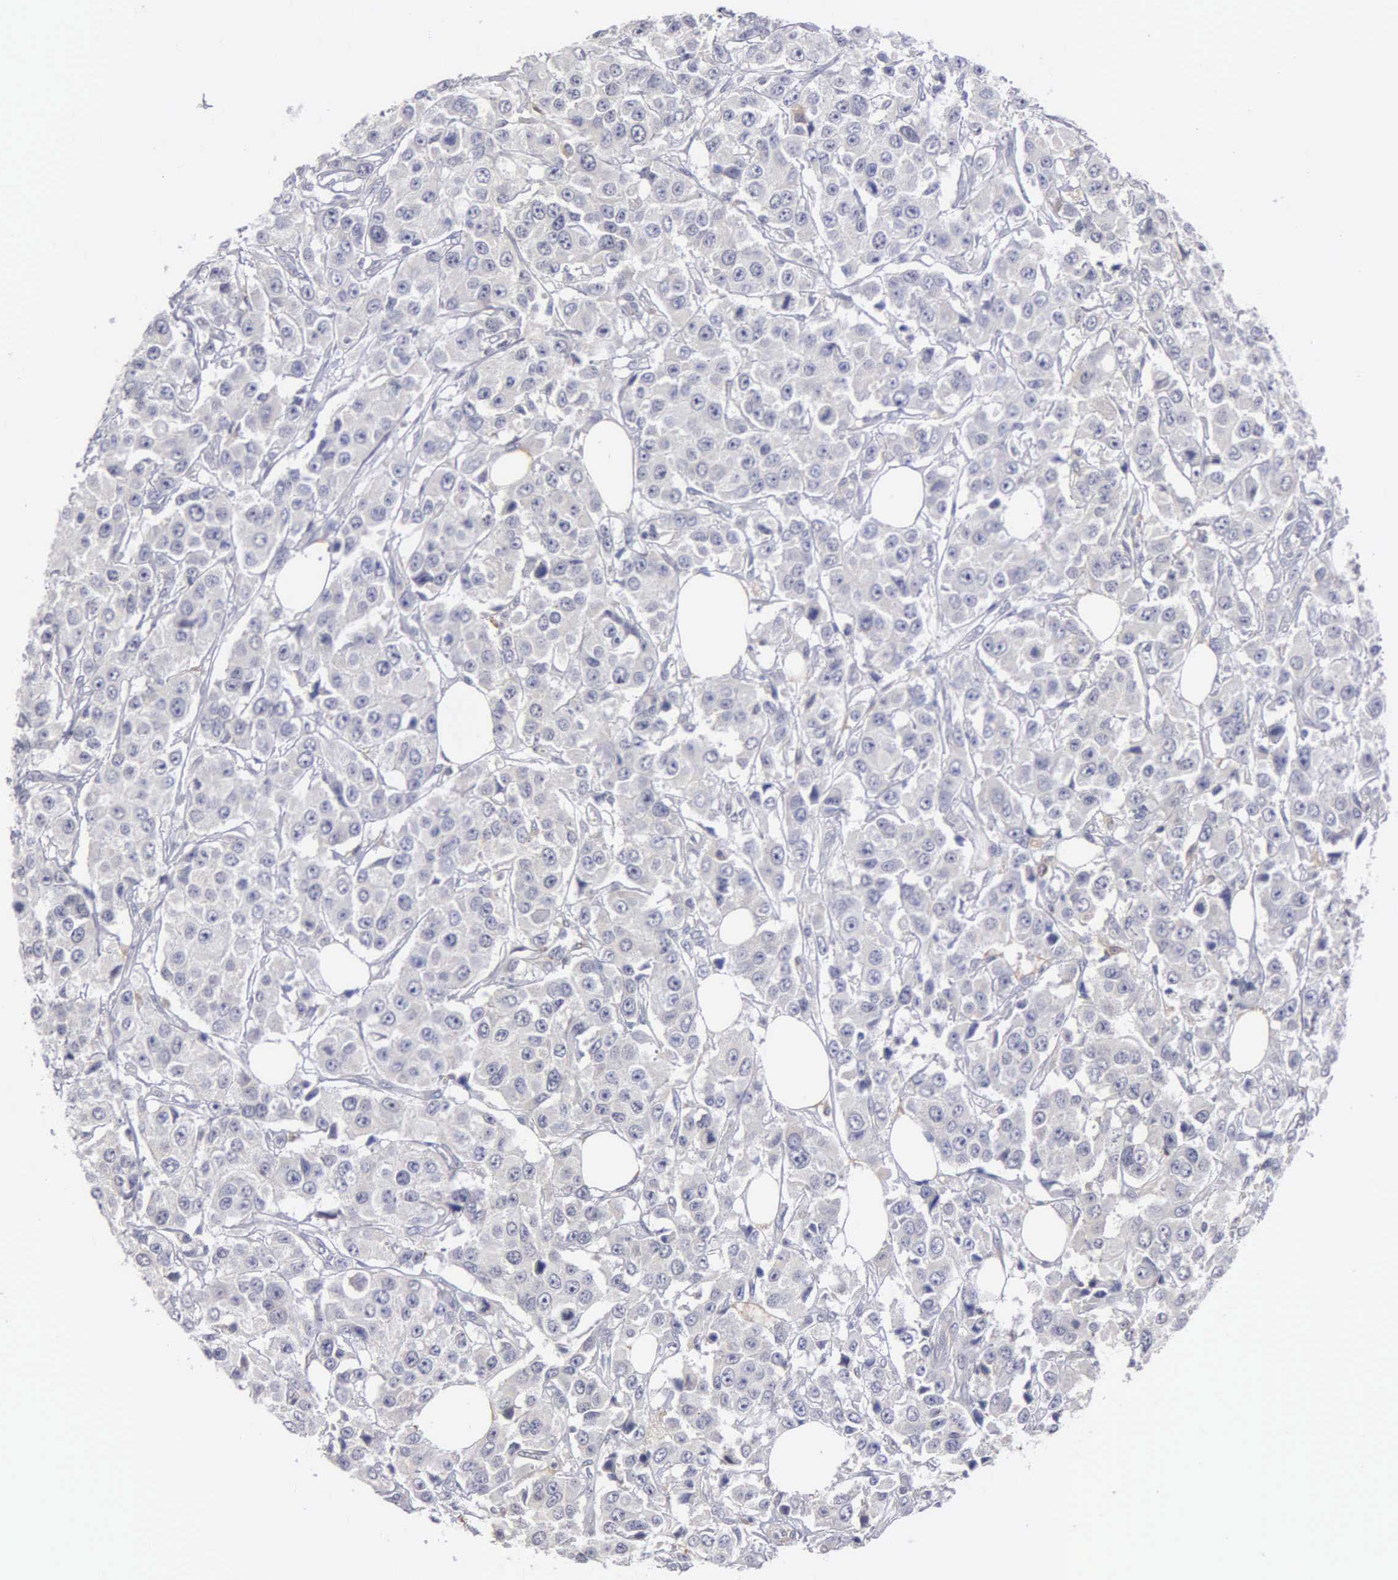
{"staining": {"intensity": "negative", "quantity": "none", "location": "none"}, "tissue": "breast cancer", "cell_type": "Tumor cells", "image_type": "cancer", "snomed": [{"axis": "morphology", "description": "Duct carcinoma"}, {"axis": "topography", "description": "Breast"}], "caption": "Immunohistochemistry of human breast intraductal carcinoma exhibits no staining in tumor cells.", "gene": "LIN52", "patient": {"sex": "female", "age": 58}}